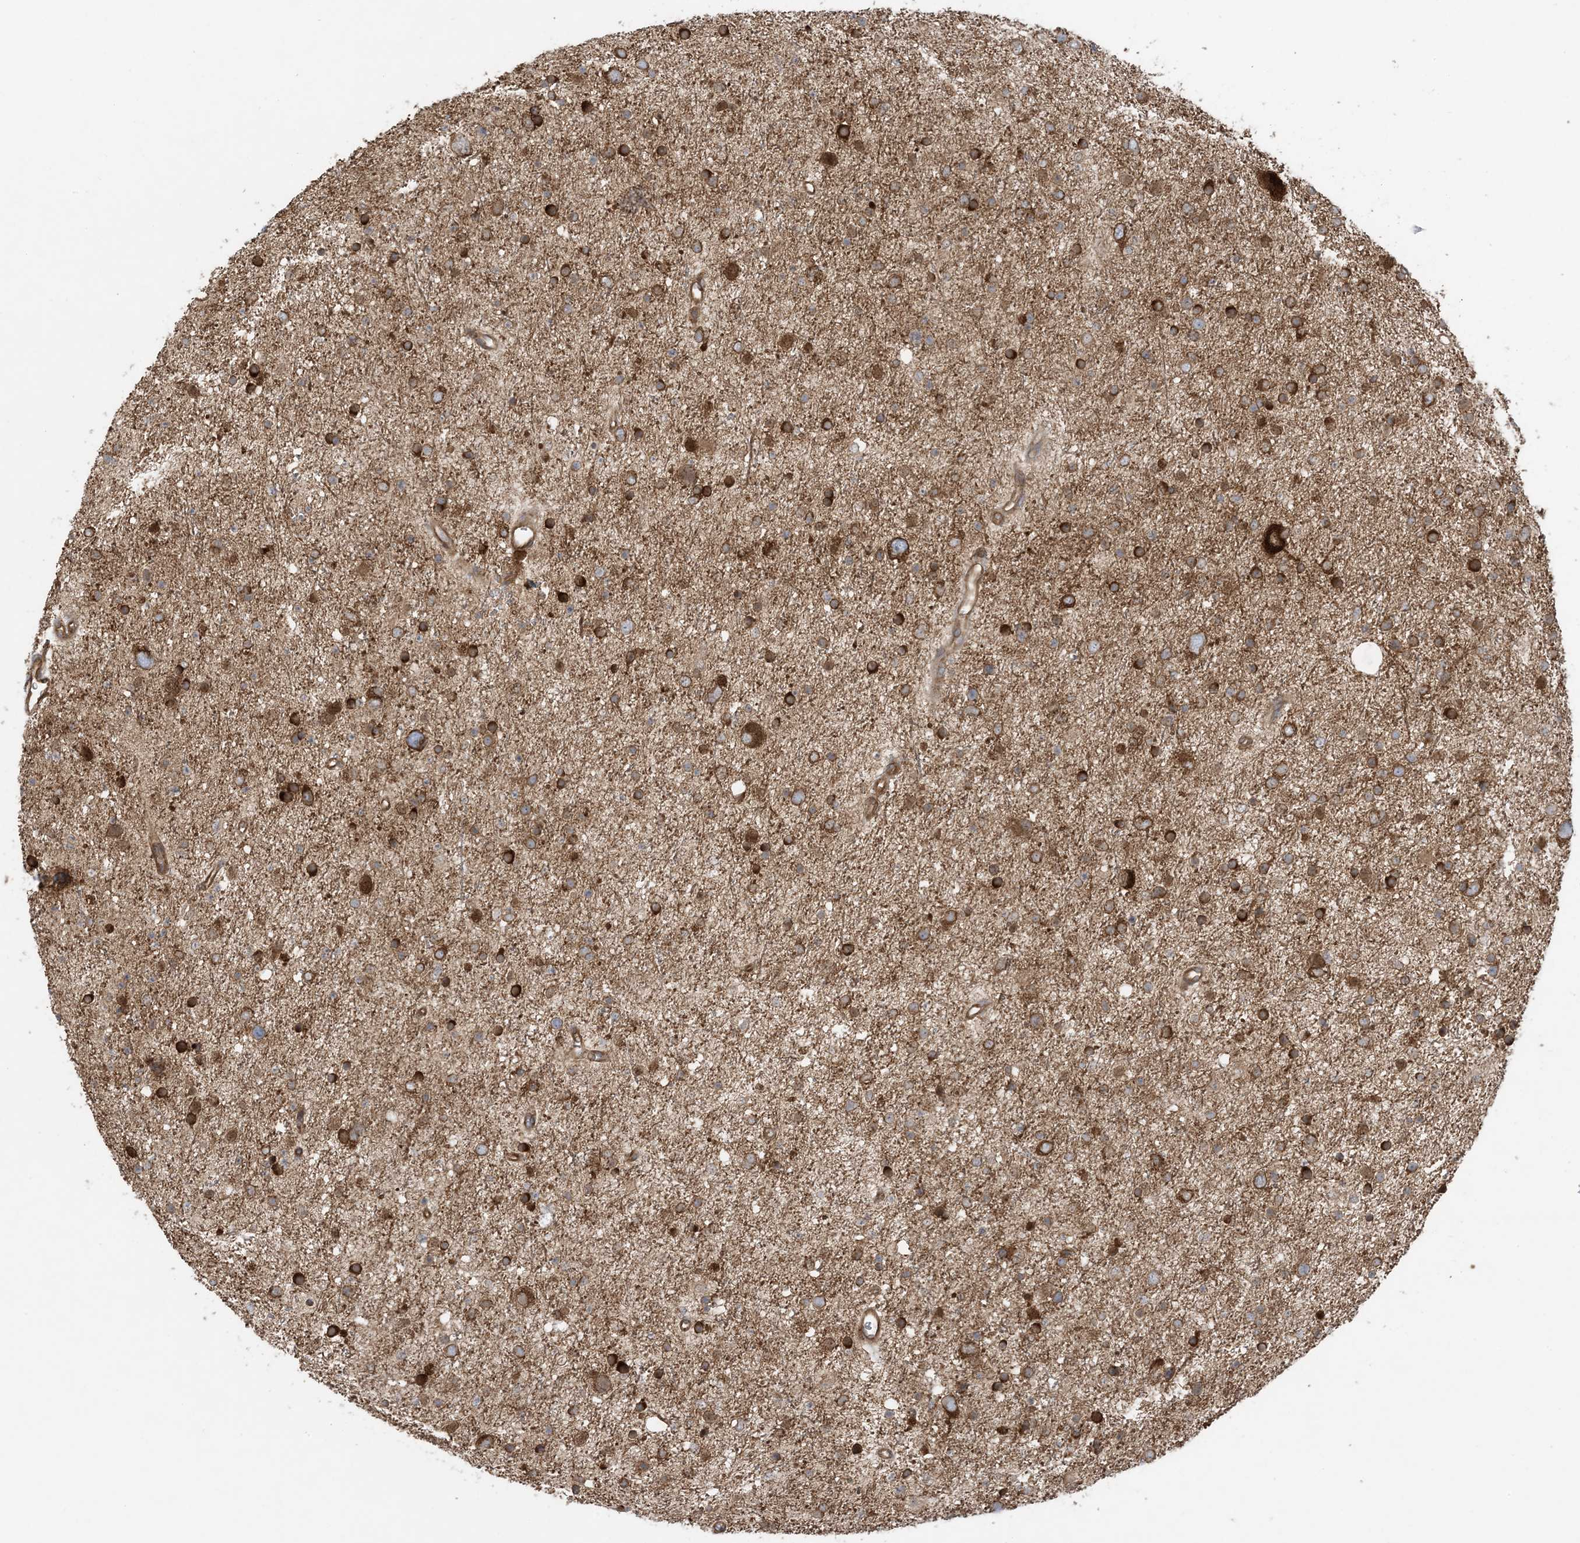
{"staining": {"intensity": "strong", "quantity": "25%-75%", "location": "cytoplasmic/membranous"}, "tissue": "glioma", "cell_type": "Tumor cells", "image_type": "cancer", "snomed": [{"axis": "morphology", "description": "Glioma, malignant, Low grade"}, {"axis": "topography", "description": "Brain"}], "caption": "Protein positivity by IHC reveals strong cytoplasmic/membranous expression in about 25%-75% of tumor cells in malignant glioma (low-grade). (IHC, brightfield microscopy, high magnification).", "gene": "OLA1", "patient": {"sex": "female", "age": 37}}